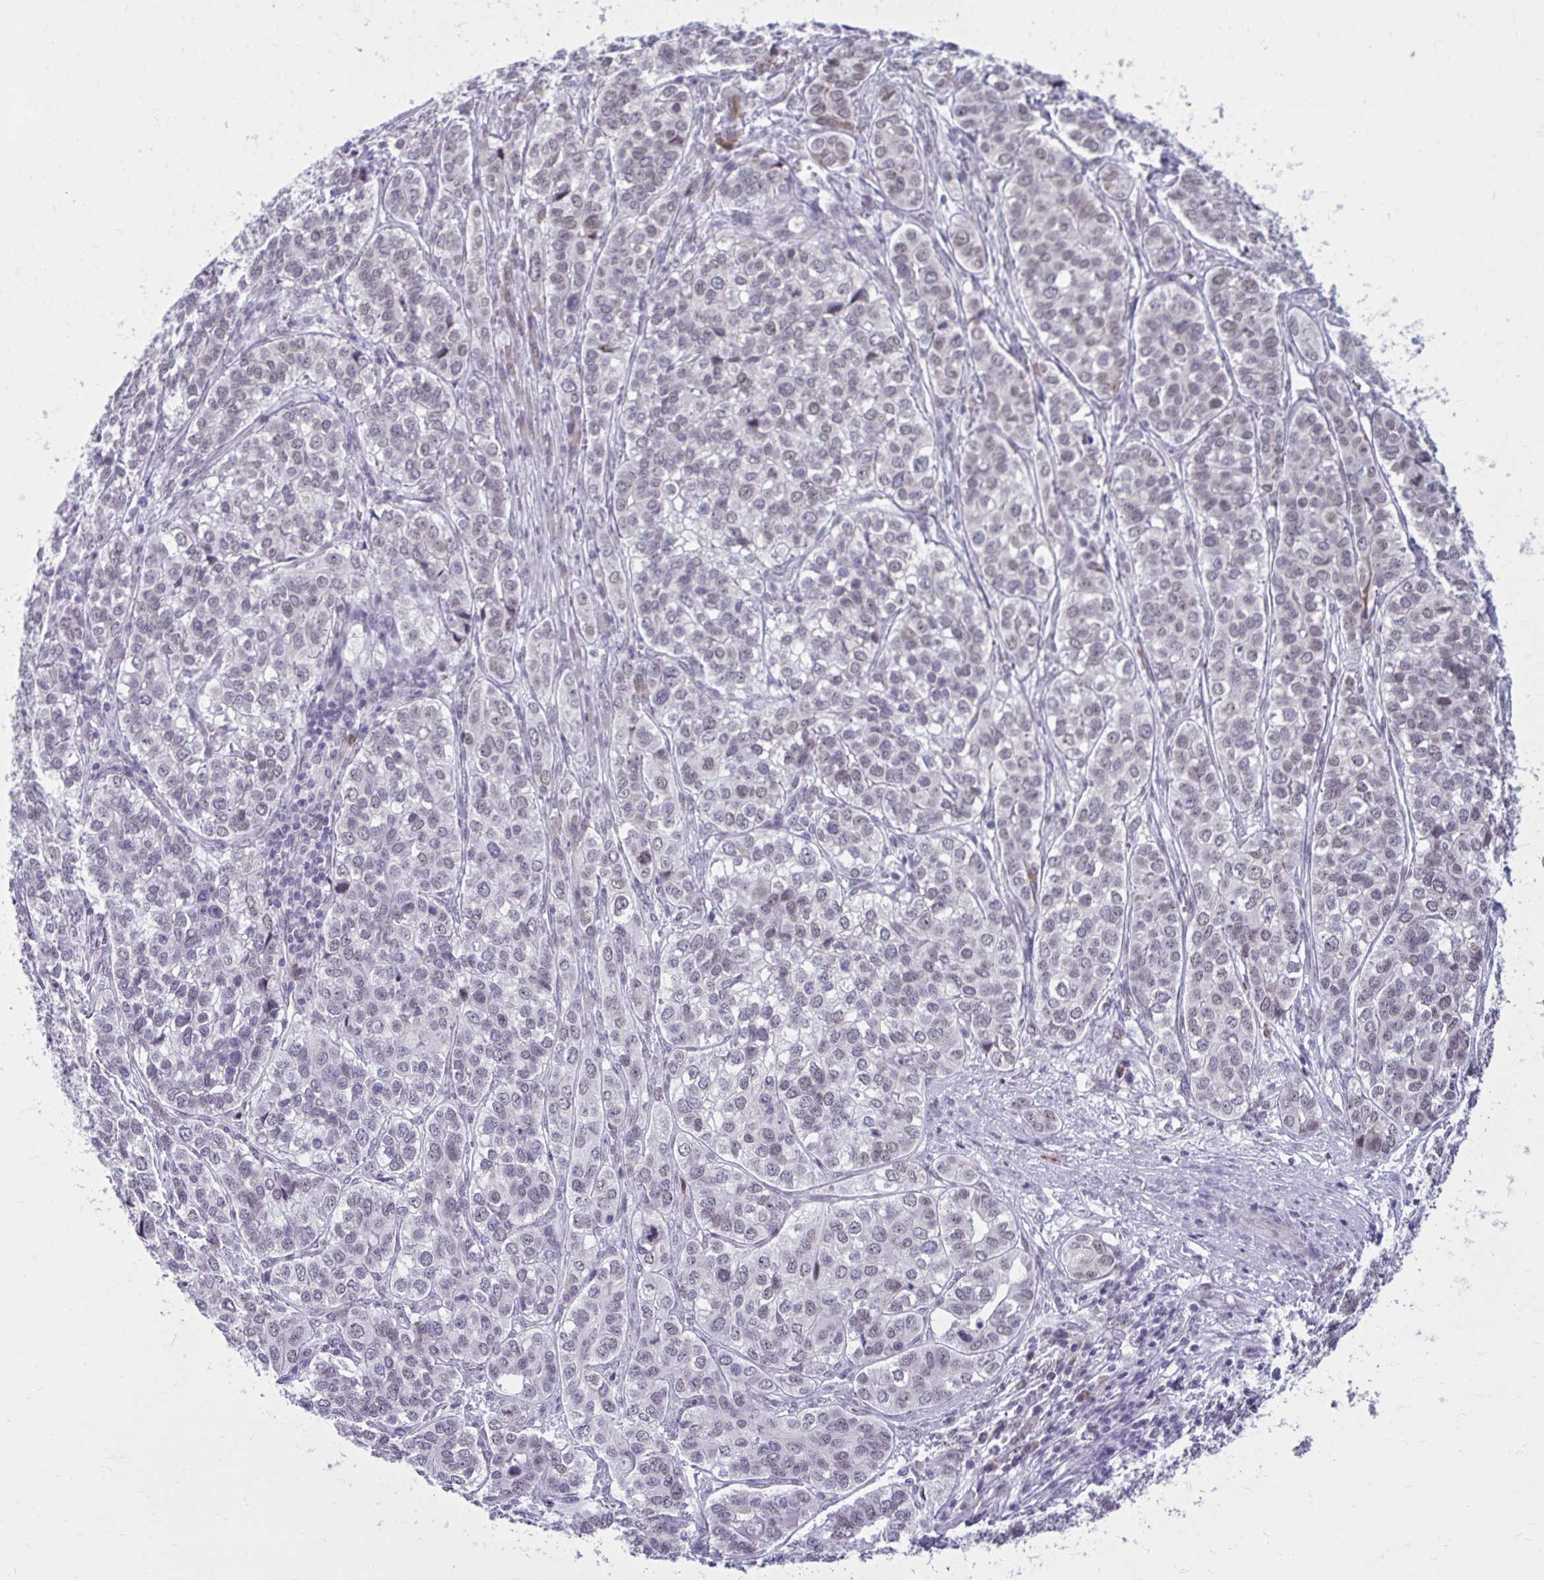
{"staining": {"intensity": "weak", "quantity": "25%-75%", "location": "nuclear"}, "tissue": "liver cancer", "cell_type": "Tumor cells", "image_type": "cancer", "snomed": [{"axis": "morphology", "description": "Cholangiocarcinoma"}, {"axis": "topography", "description": "Liver"}], "caption": "Brown immunohistochemical staining in human liver cancer reveals weak nuclear positivity in approximately 25%-75% of tumor cells. (IHC, brightfield microscopy, high magnification).", "gene": "PROSER1", "patient": {"sex": "male", "age": 56}}